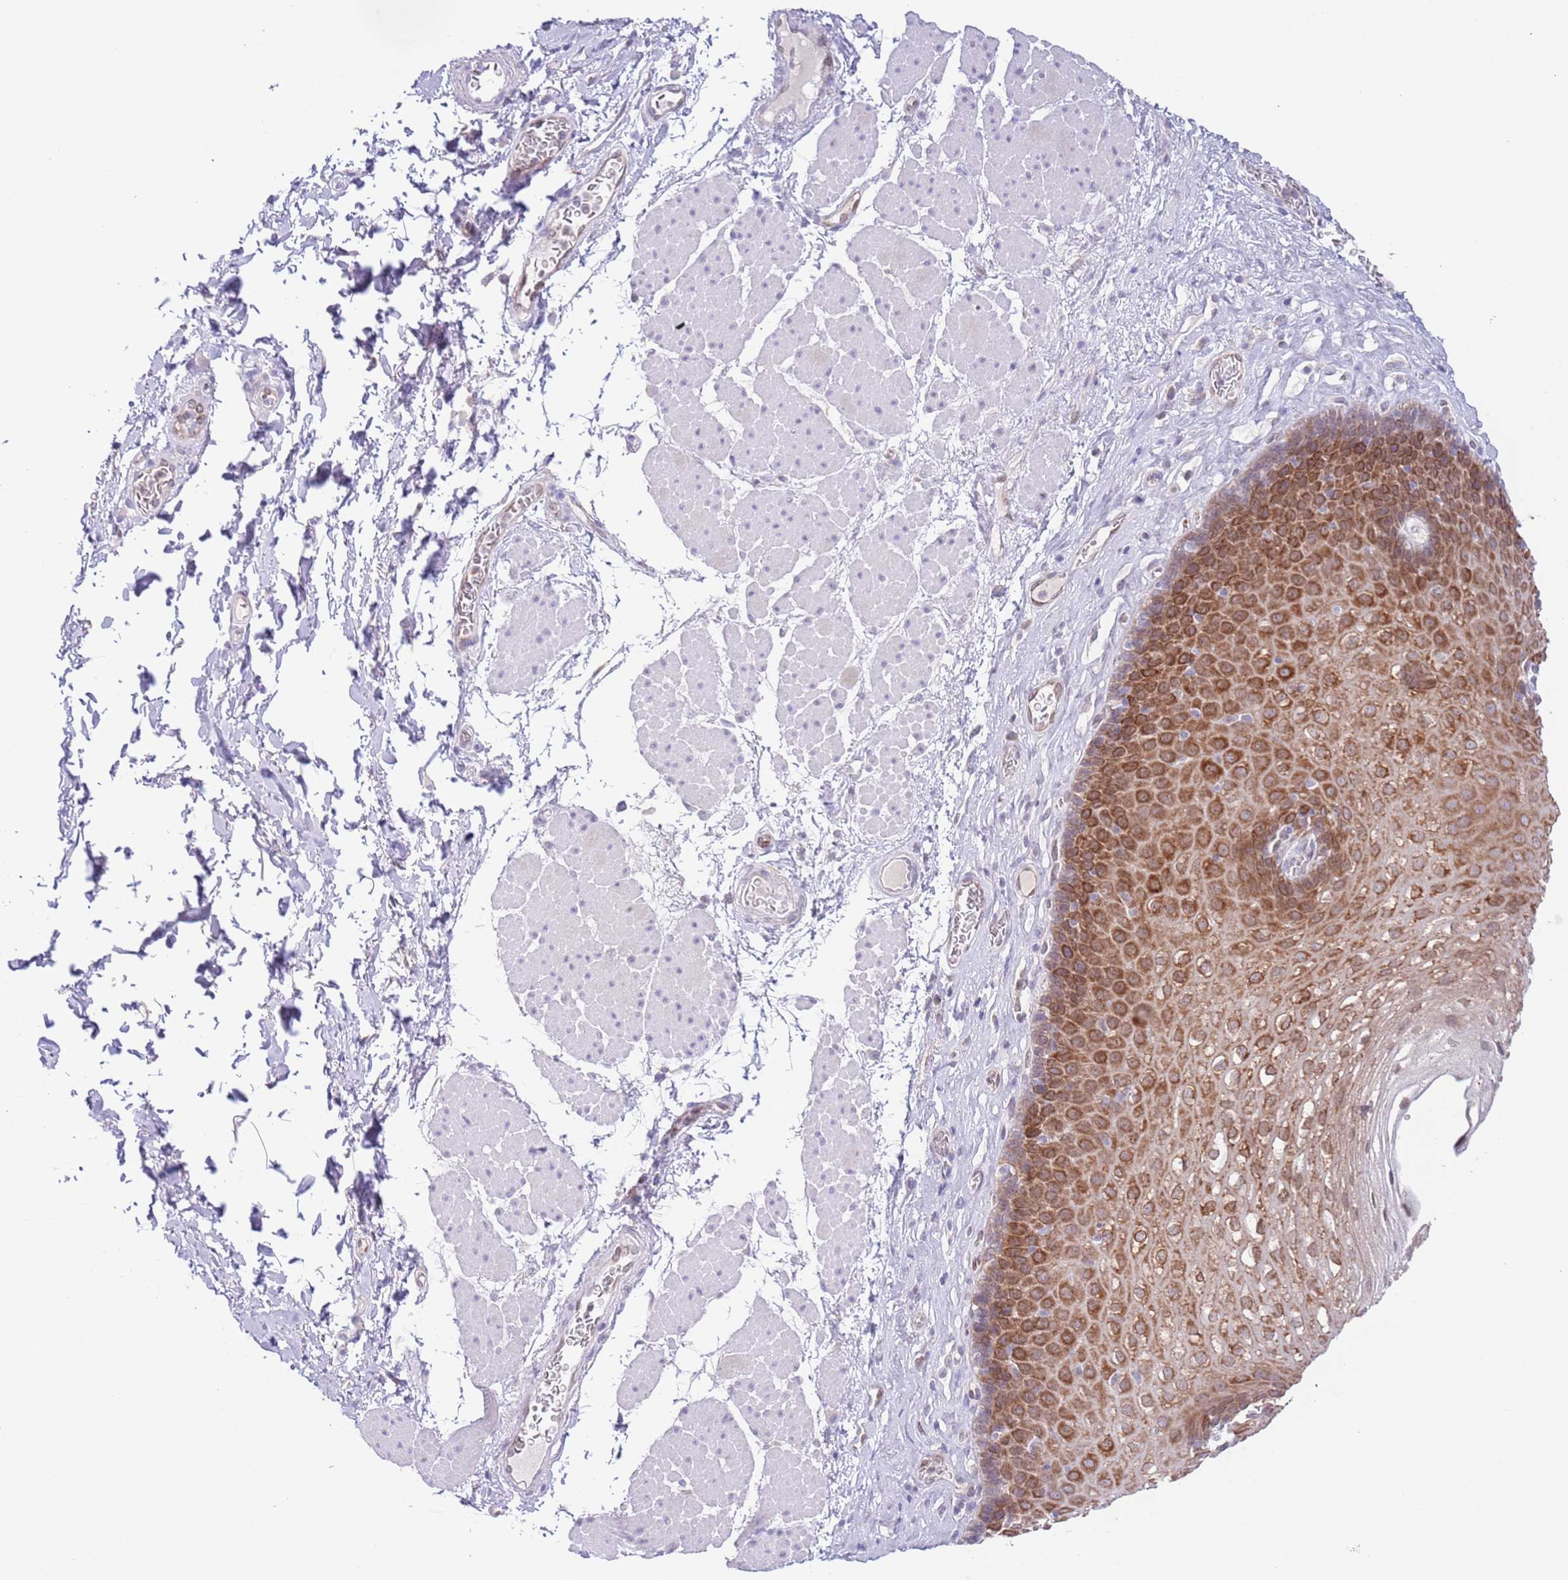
{"staining": {"intensity": "strong", "quantity": "25%-75%", "location": "cytoplasmic/membranous"}, "tissue": "esophagus", "cell_type": "Squamous epithelial cells", "image_type": "normal", "snomed": [{"axis": "morphology", "description": "Normal tissue, NOS"}, {"axis": "topography", "description": "Esophagus"}], "caption": "Esophagus stained for a protein (brown) reveals strong cytoplasmic/membranous positive positivity in about 25%-75% of squamous epithelial cells.", "gene": "EBPL", "patient": {"sex": "female", "age": 66}}